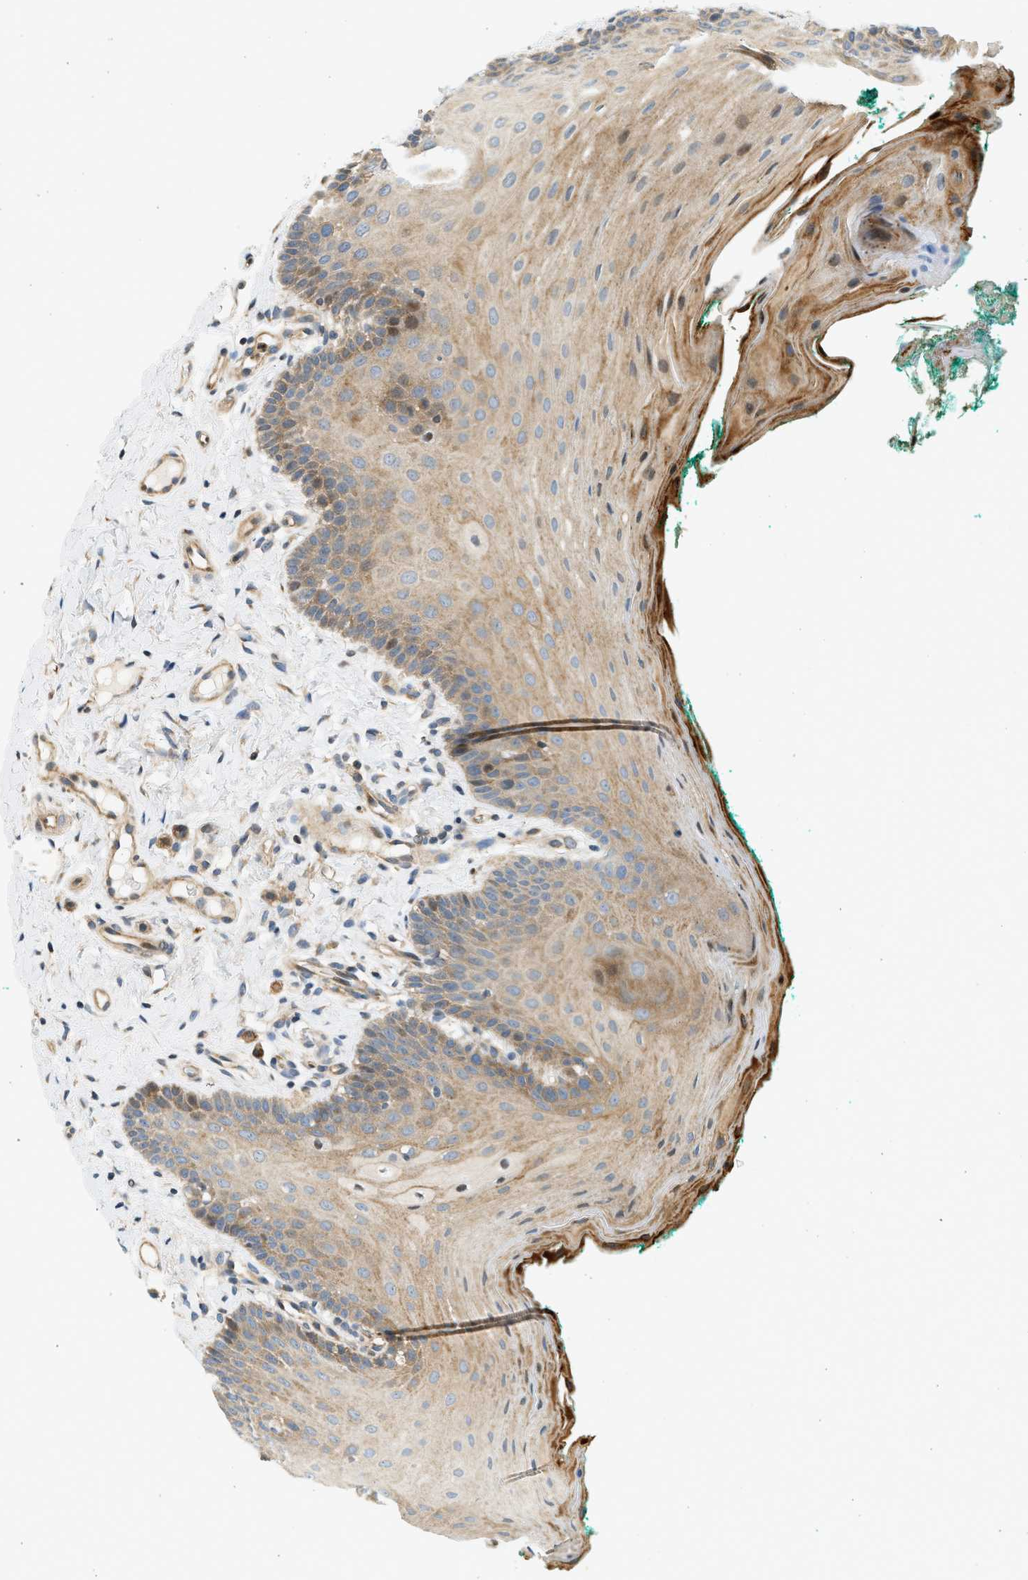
{"staining": {"intensity": "moderate", "quantity": "25%-75%", "location": "cytoplasmic/membranous"}, "tissue": "oral mucosa", "cell_type": "Squamous epithelial cells", "image_type": "normal", "snomed": [{"axis": "morphology", "description": "Normal tissue, NOS"}, {"axis": "topography", "description": "Oral tissue"}], "caption": "Squamous epithelial cells display medium levels of moderate cytoplasmic/membranous staining in about 25%-75% of cells in unremarkable oral mucosa.", "gene": "NRSN2", "patient": {"sex": "male", "age": 58}}